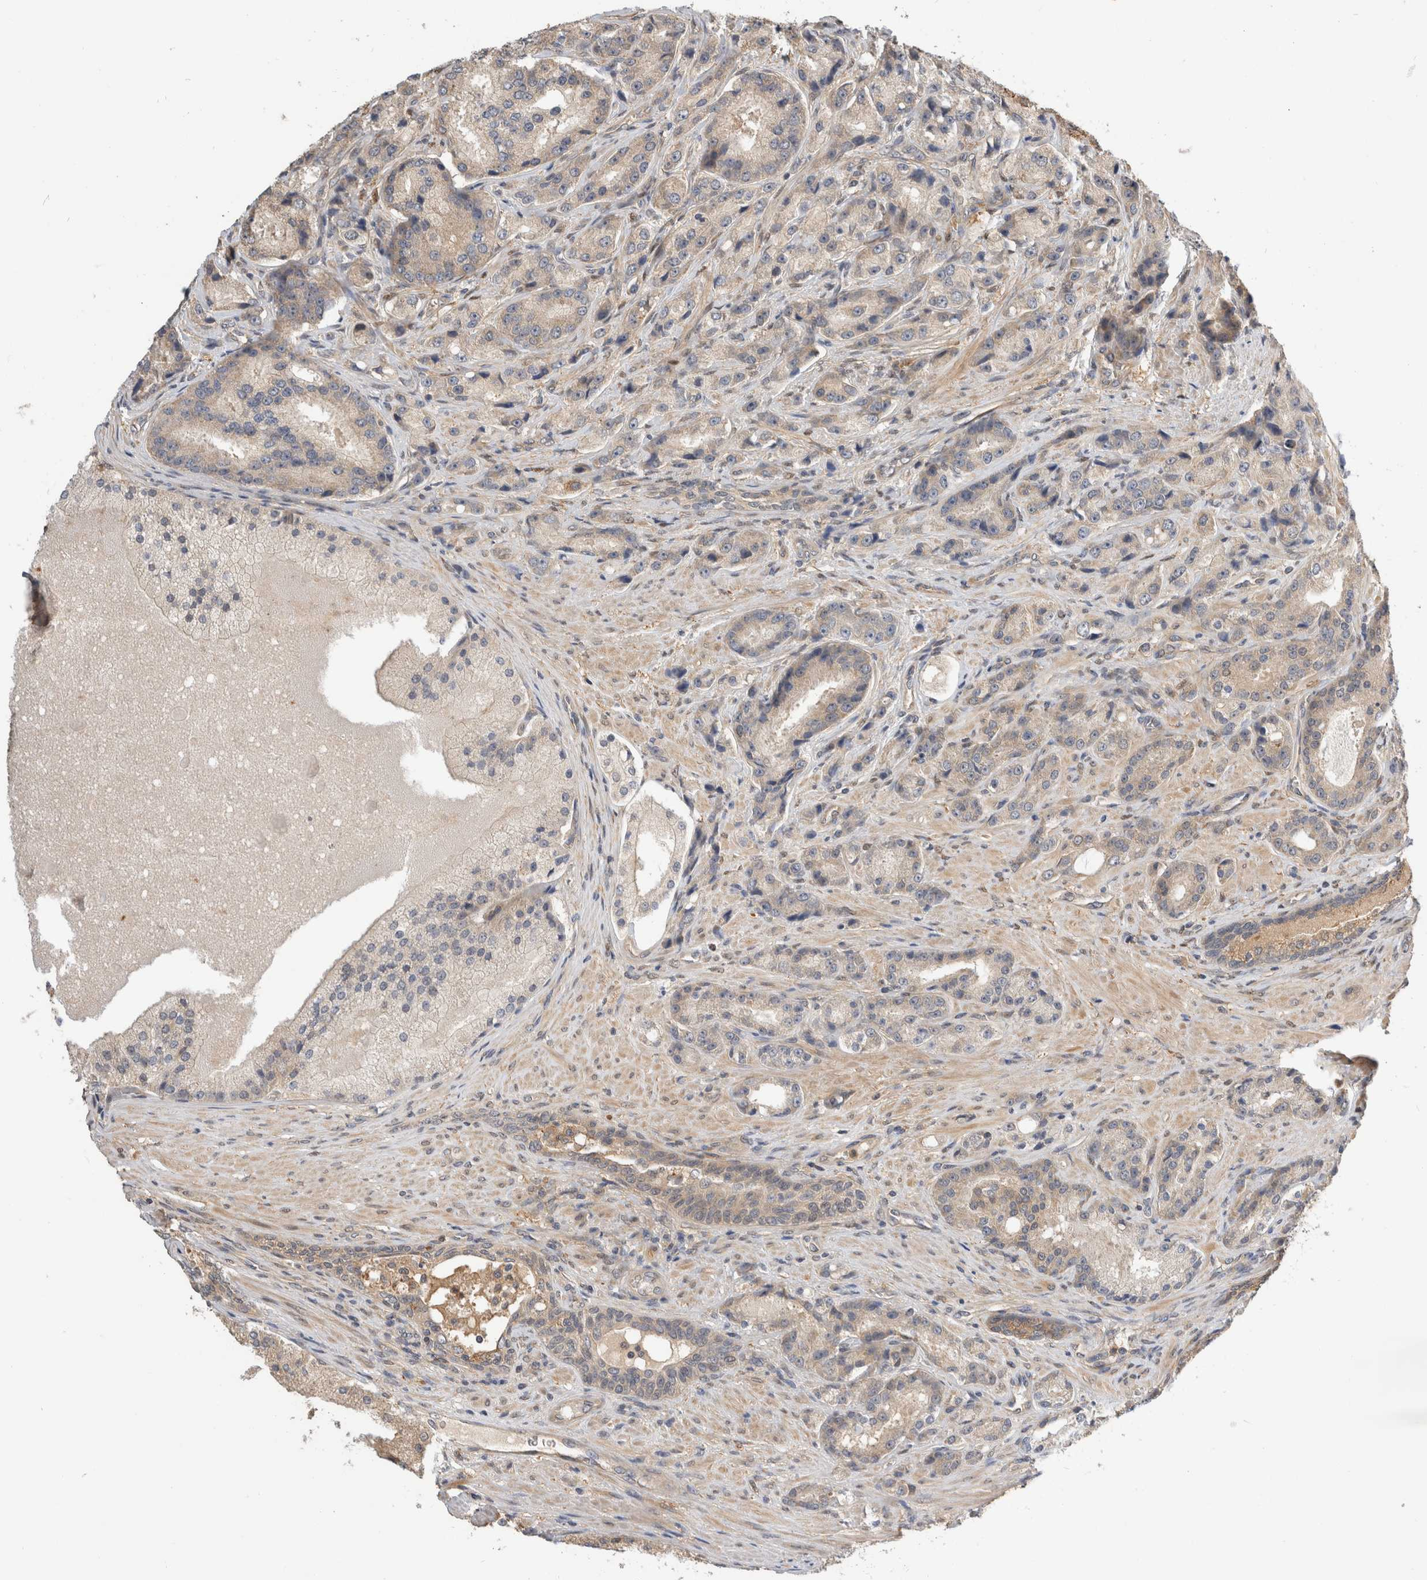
{"staining": {"intensity": "negative", "quantity": "none", "location": "none"}, "tissue": "prostate cancer", "cell_type": "Tumor cells", "image_type": "cancer", "snomed": [{"axis": "morphology", "description": "Adenocarcinoma, High grade"}, {"axis": "topography", "description": "Prostate"}], "caption": "High power microscopy histopathology image of an immunohistochemistry image of adenocarcinoma (high-grade) (prostate), revealing no significant staining in tumor cells. (DAB immunohistochemistry (IHC) with hematoxylin counter stain).", "gene": "PGM1", "patient": {"sex": "male", "age": 60}}